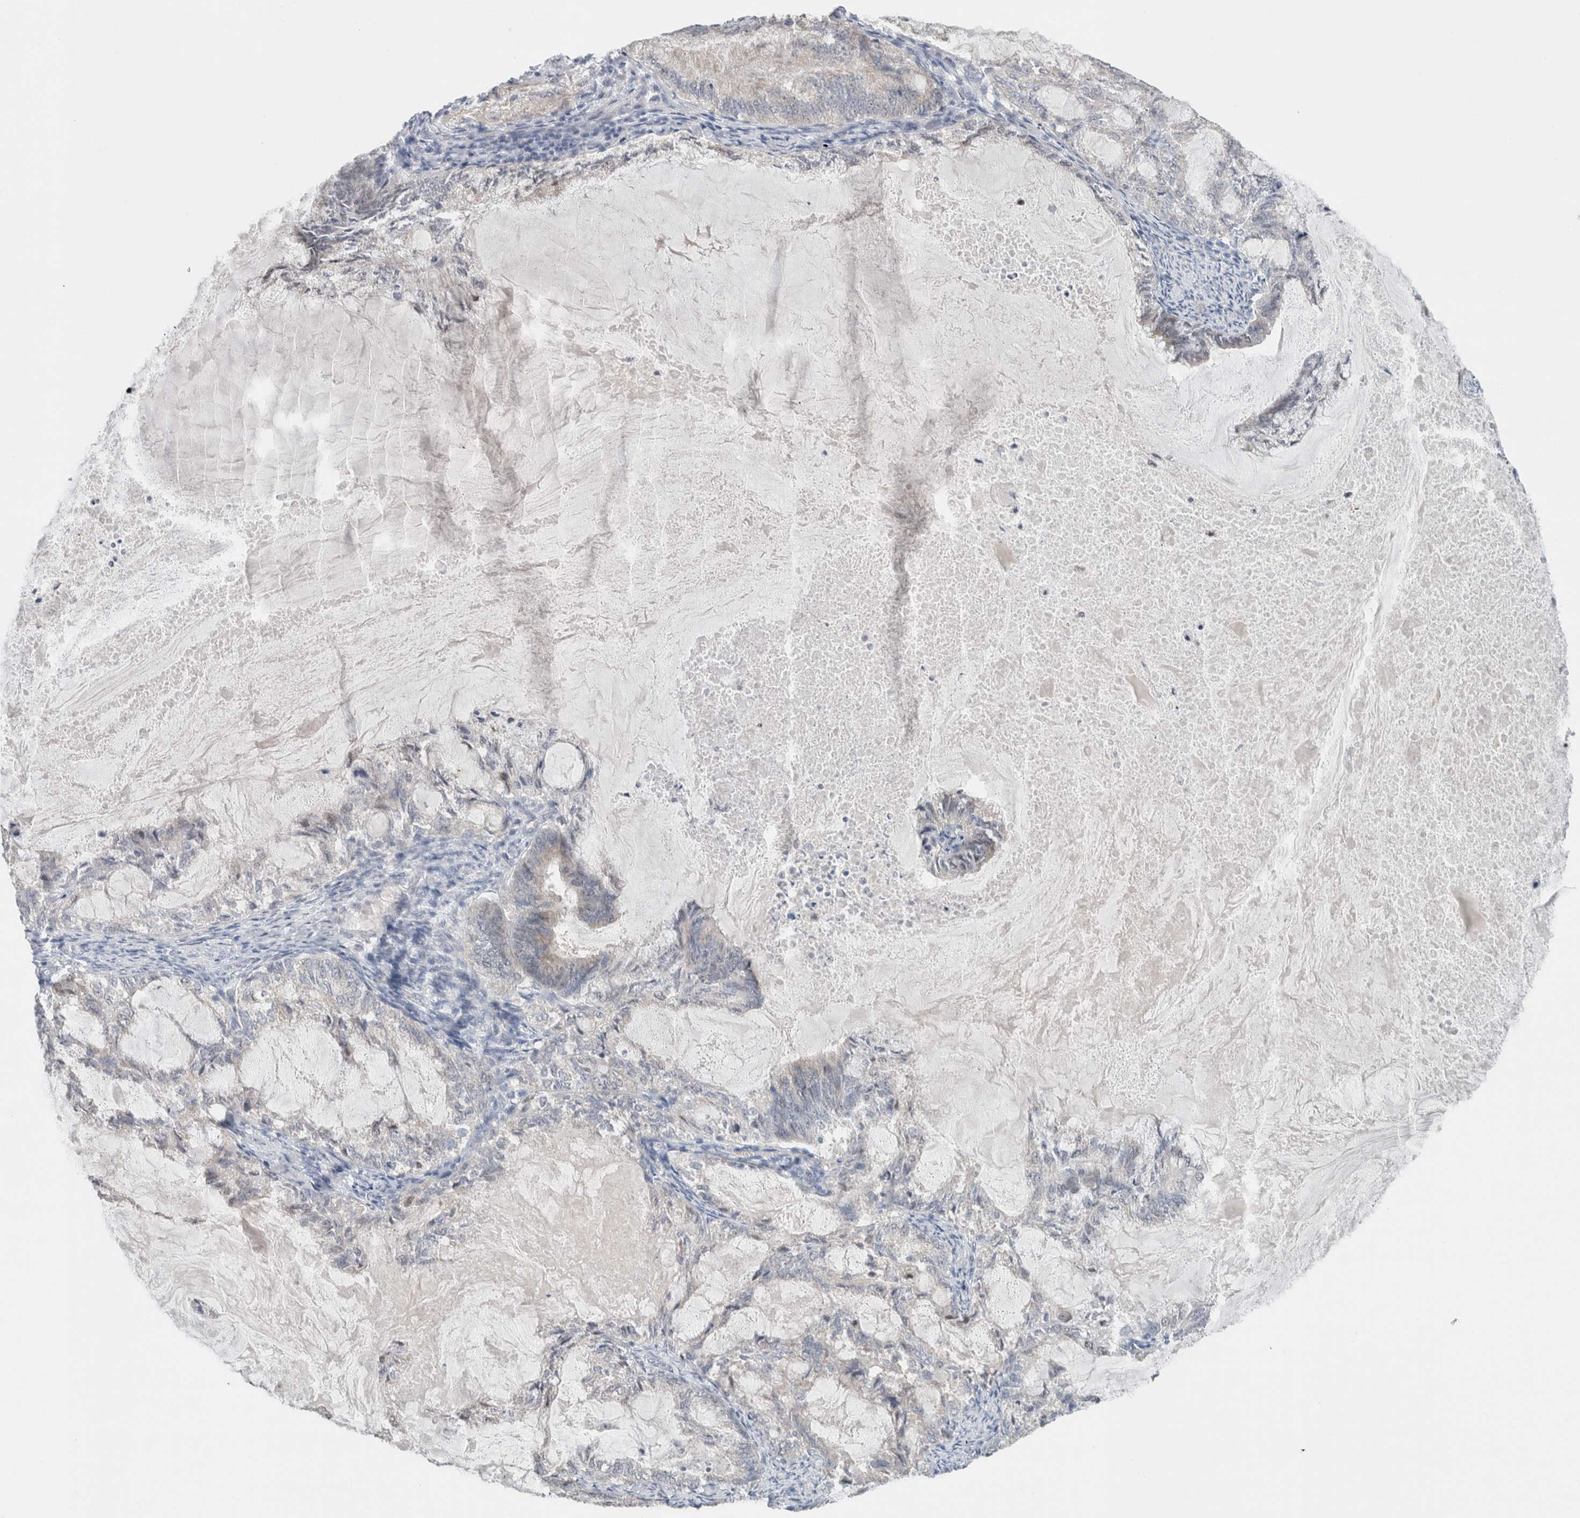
{"staining": {"intensity": "negative", "quantity": "none", "location": "none"}, "tissue": "endometrial cancer", "cell_type": "Tumor cells", "image_type": "cancer", "snomed": [{"axis": "morphology", "description": "Adenocarcinoma, NOS"}, {"axis": "topography", "description": "Endometrium"}], "caption": "A high-resolution histopathology image shows immunohistochemistry staining of endometrial adenocarcinoma, which demonstrates no significant positivity in tumor cells.", "gene": "CRAT", "patient": {"sex": "female", "age": 86}}